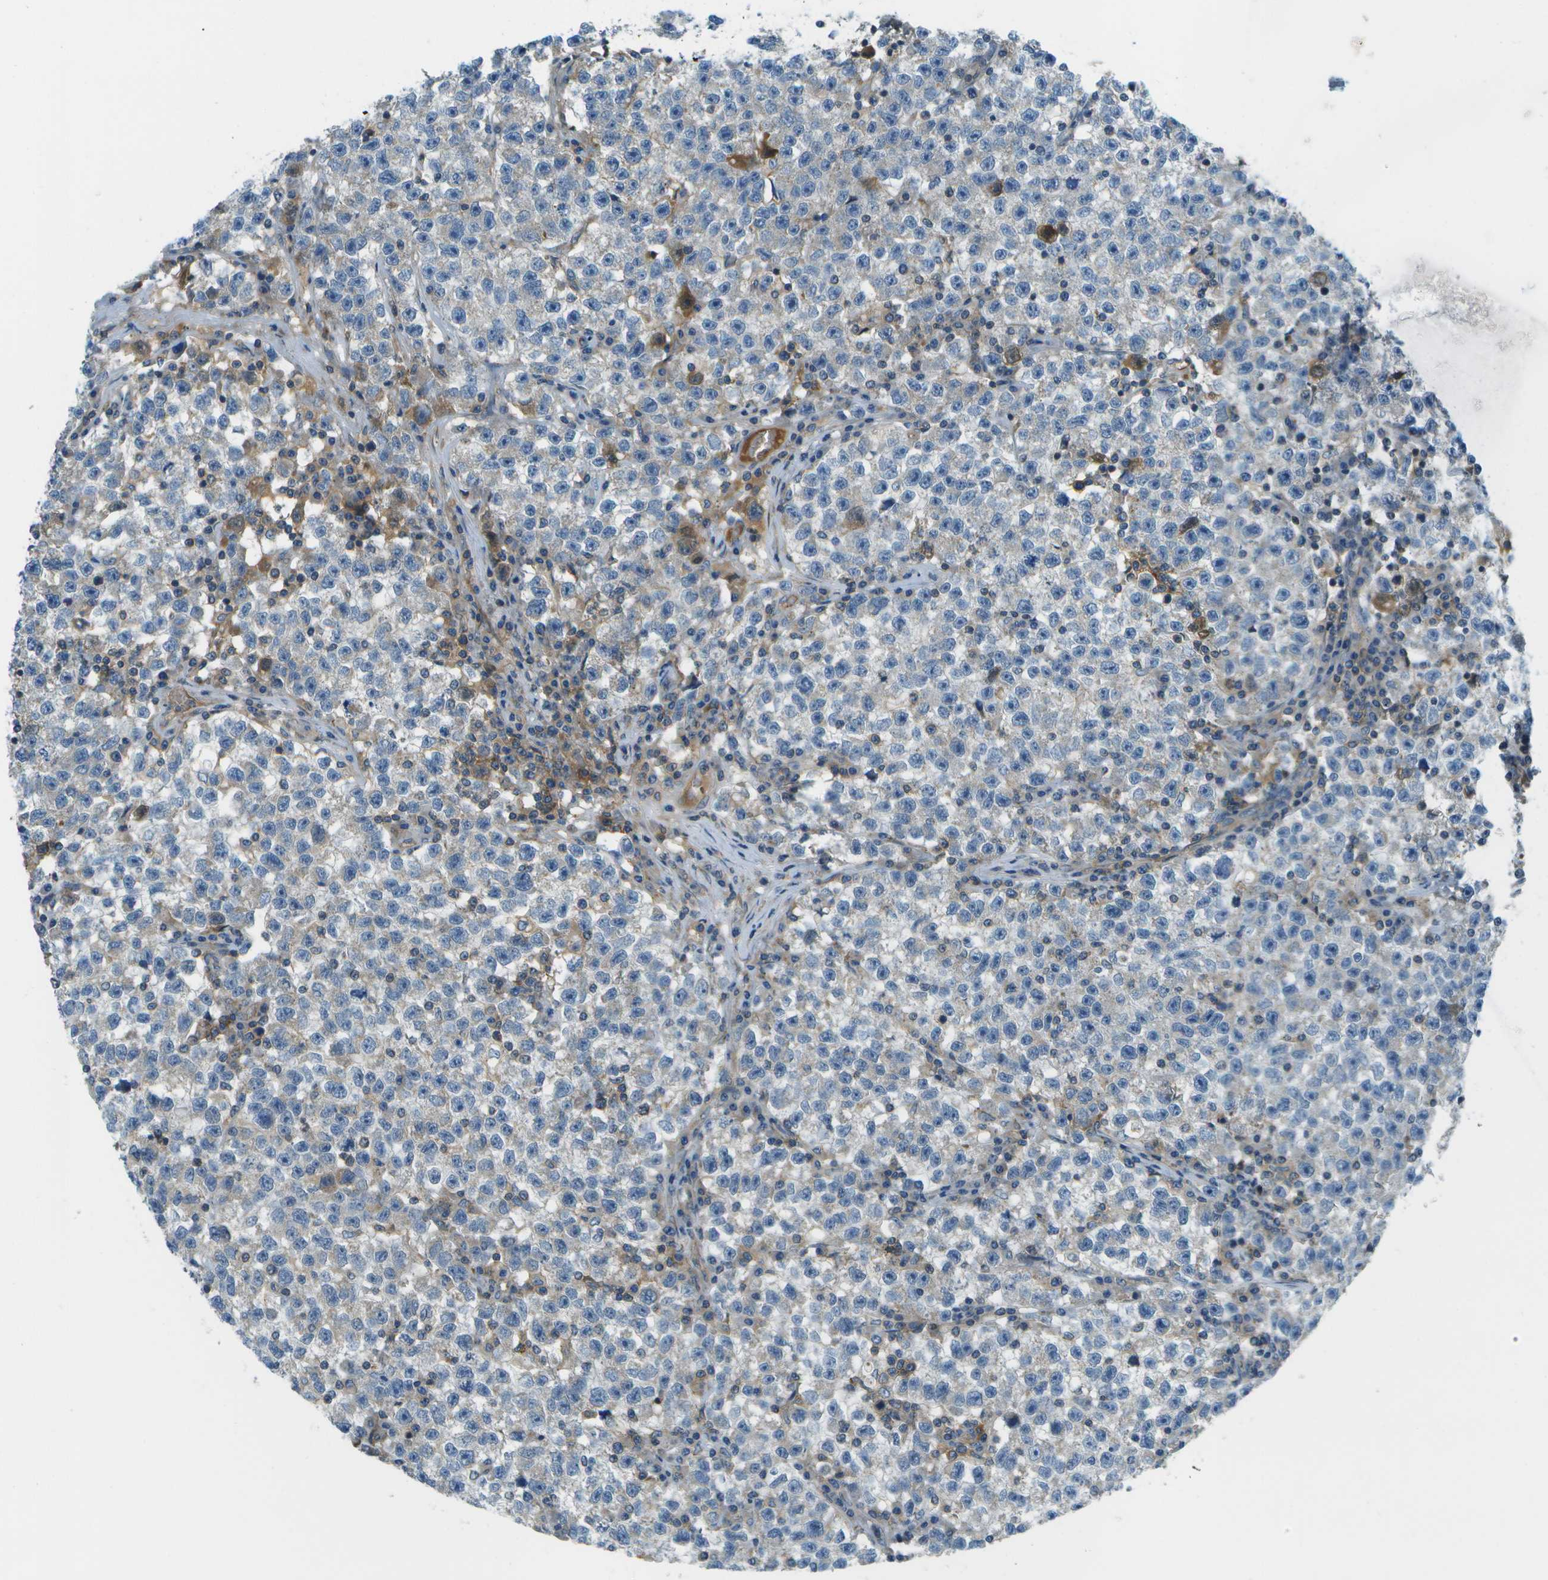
{"staining": {"intensity": "weak", "quantity": "<25%", "location": "cytoplasmic/membranous"}, "tissue": "testis cancer", "cell_type": "Tumor cells", "image_type": "cancer", "snomed": [{"axis": "morphology", "description": "Seminoma, NOS"}, {"axis": "topography", "description": "Testis"}], "caption": "DAB immunohistochemical staining of human seminoma (testis) exhibits no significant staining in tumor cells. (DAB (3,3'-diaminobenzidine) immunohistochemistry with hematoxylin counter stain).", "gene": "CTIF", "patient": {"sex": "male", "age": 22}}